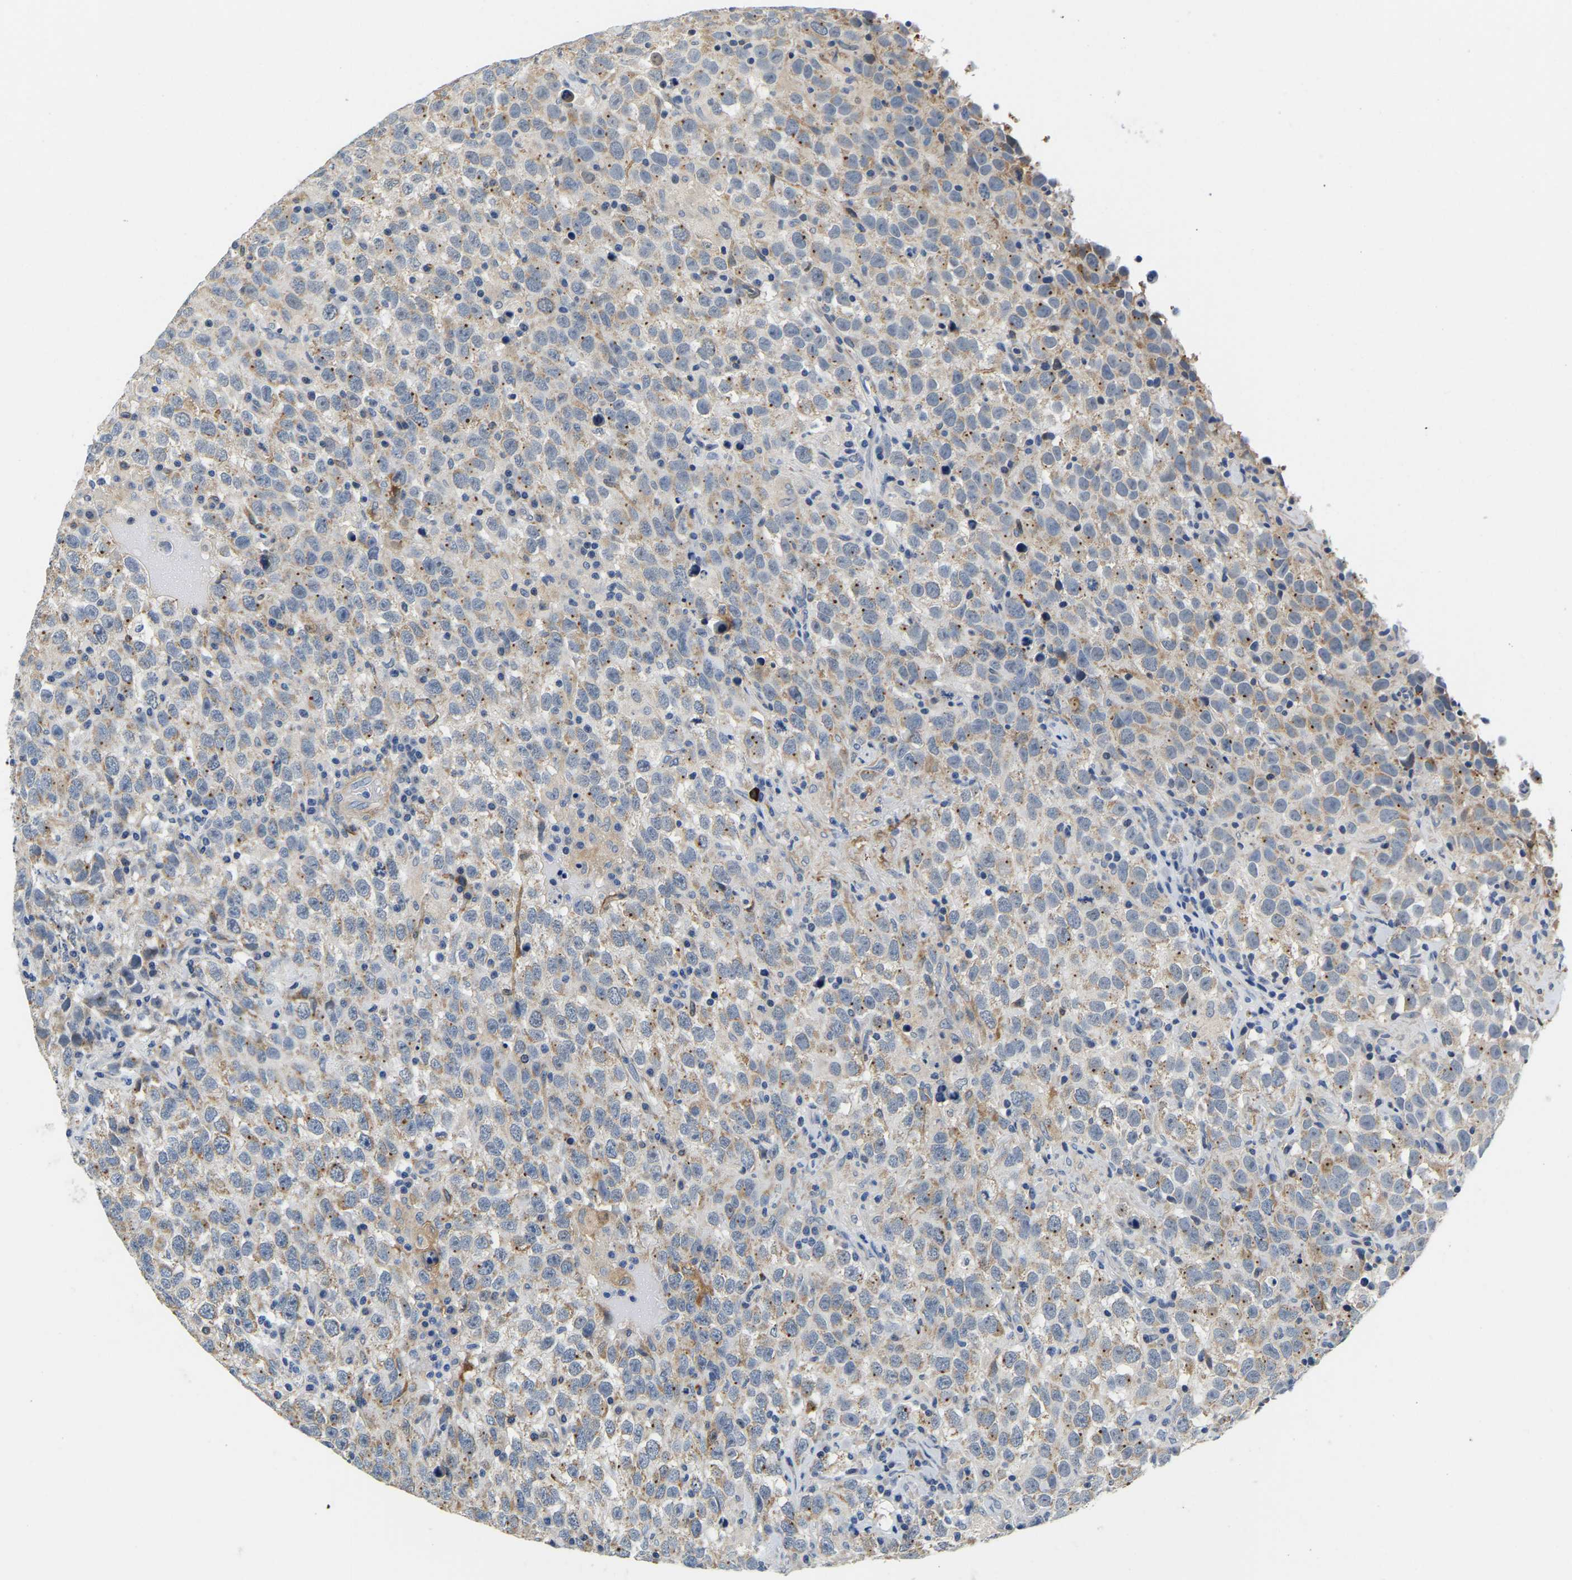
{"staining": {"intensity": "negative", "quantity": "none", "location": "none"}, "tissue": "testis cancer", "cell_type": "Tumor cells", "image_type": "cancer", "snomed": [{"axis": "morphology", "description": "Seminoma, NOS"}, {"axis": "topography", "description": "Testis"}], "caption": "IHC of human testis cancer displays no expression in tumor cells.", "gene": "LIAS", "patient": {"sex": "male", "age": 41}}